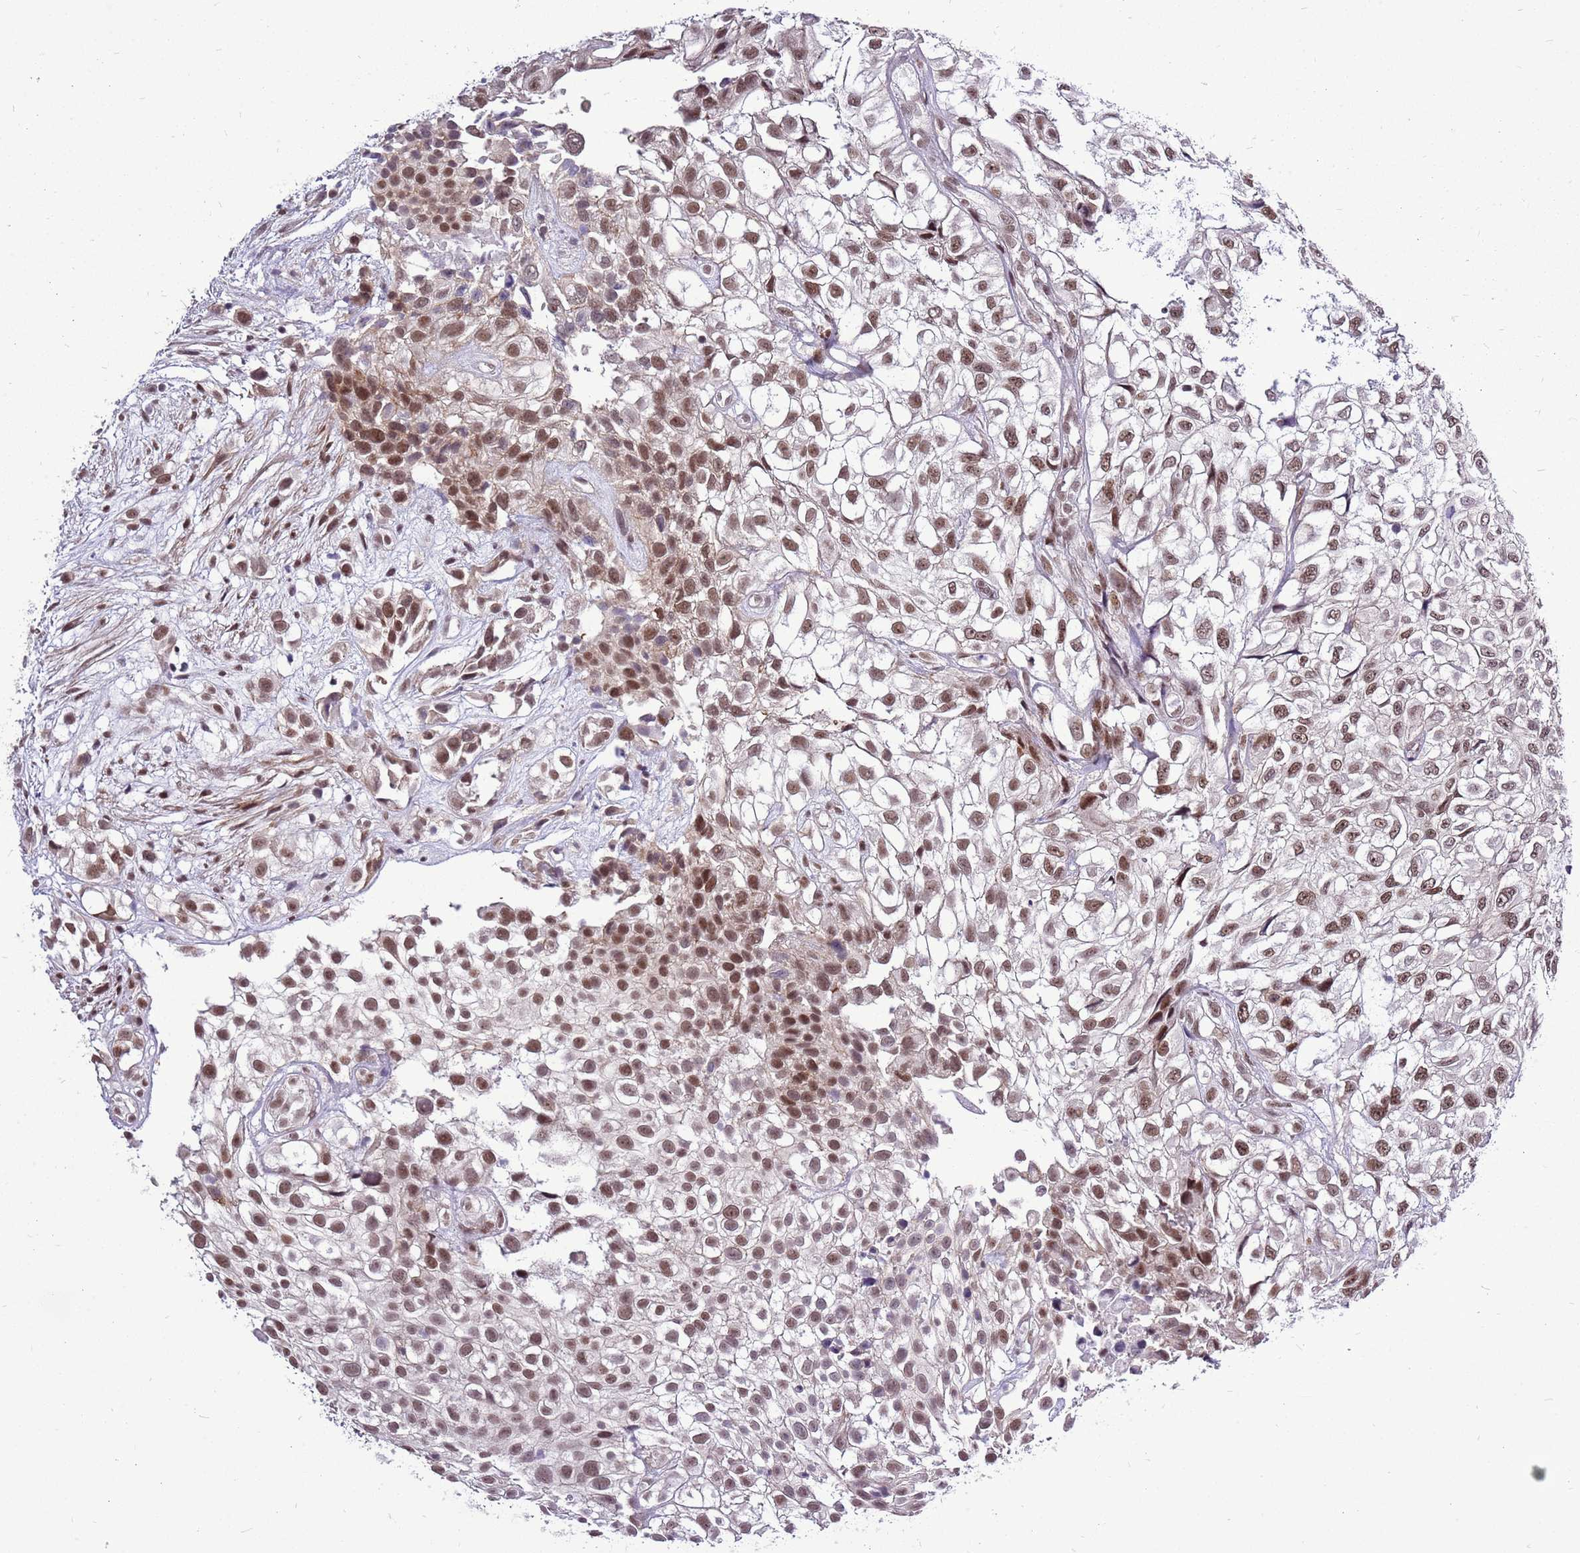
{"staining": {"intensity": "moderate", "quantity": ">75%", "location": "nuclear"}, "tissue": "urothelial cancer", "cell_type": "Tumor cells", "image_type": "cancer", "snomed": [{"axis": "morphology", "description": "Urothelial carcinoma, High grade"}, {"axis": "topography", "description": "Urinary bladder"}], "caption": "A medium amount of moderate nuclear expression is present in approximately >75% of tumor cells in urothelial carcinoma (high-grade) tissue.", "gene": "CCDC166", "patient": {"sex": "male", "age": 56}}